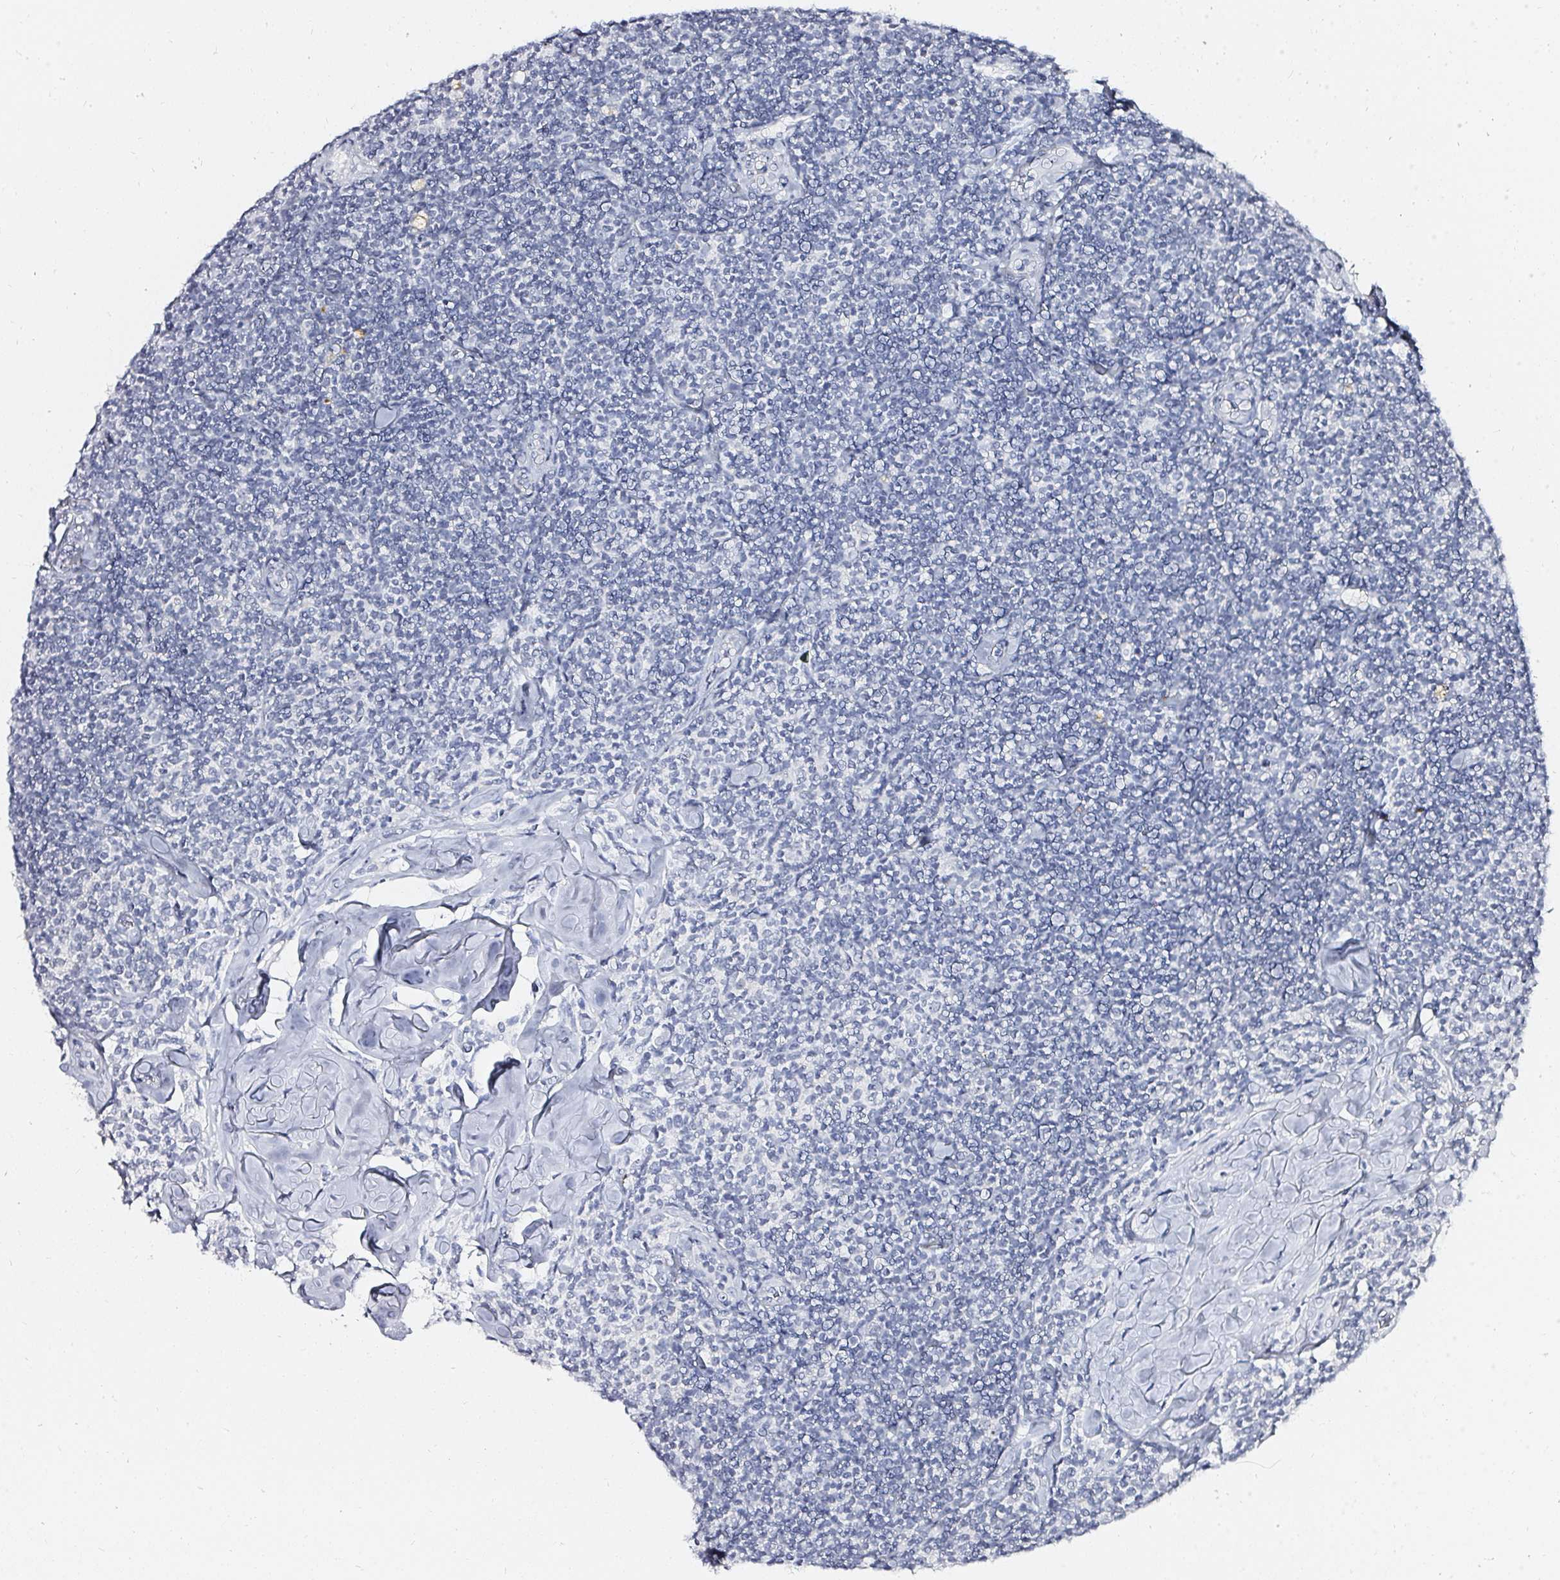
{"staining": {"intensity": "negative", "quantity": "none", "location": "none"}, "tissue": "lymphoma", "cell_type": "Tumor cells", "image_type": "cancer", "snomed": [{"axis": "morphology", "description": "Malignant lymphoma, non-Hodgkin's type, Low grade"}, {"axis": "topography", "description": "Lymph node"}], "caption": "Low-grade malignant lymphoma, non-Hodgkin's type was stained to show a protein in brown. There is no significant staining in tumor cells.", "gene": "ACAN", "patient": {"sex": "female", "age": 56}}